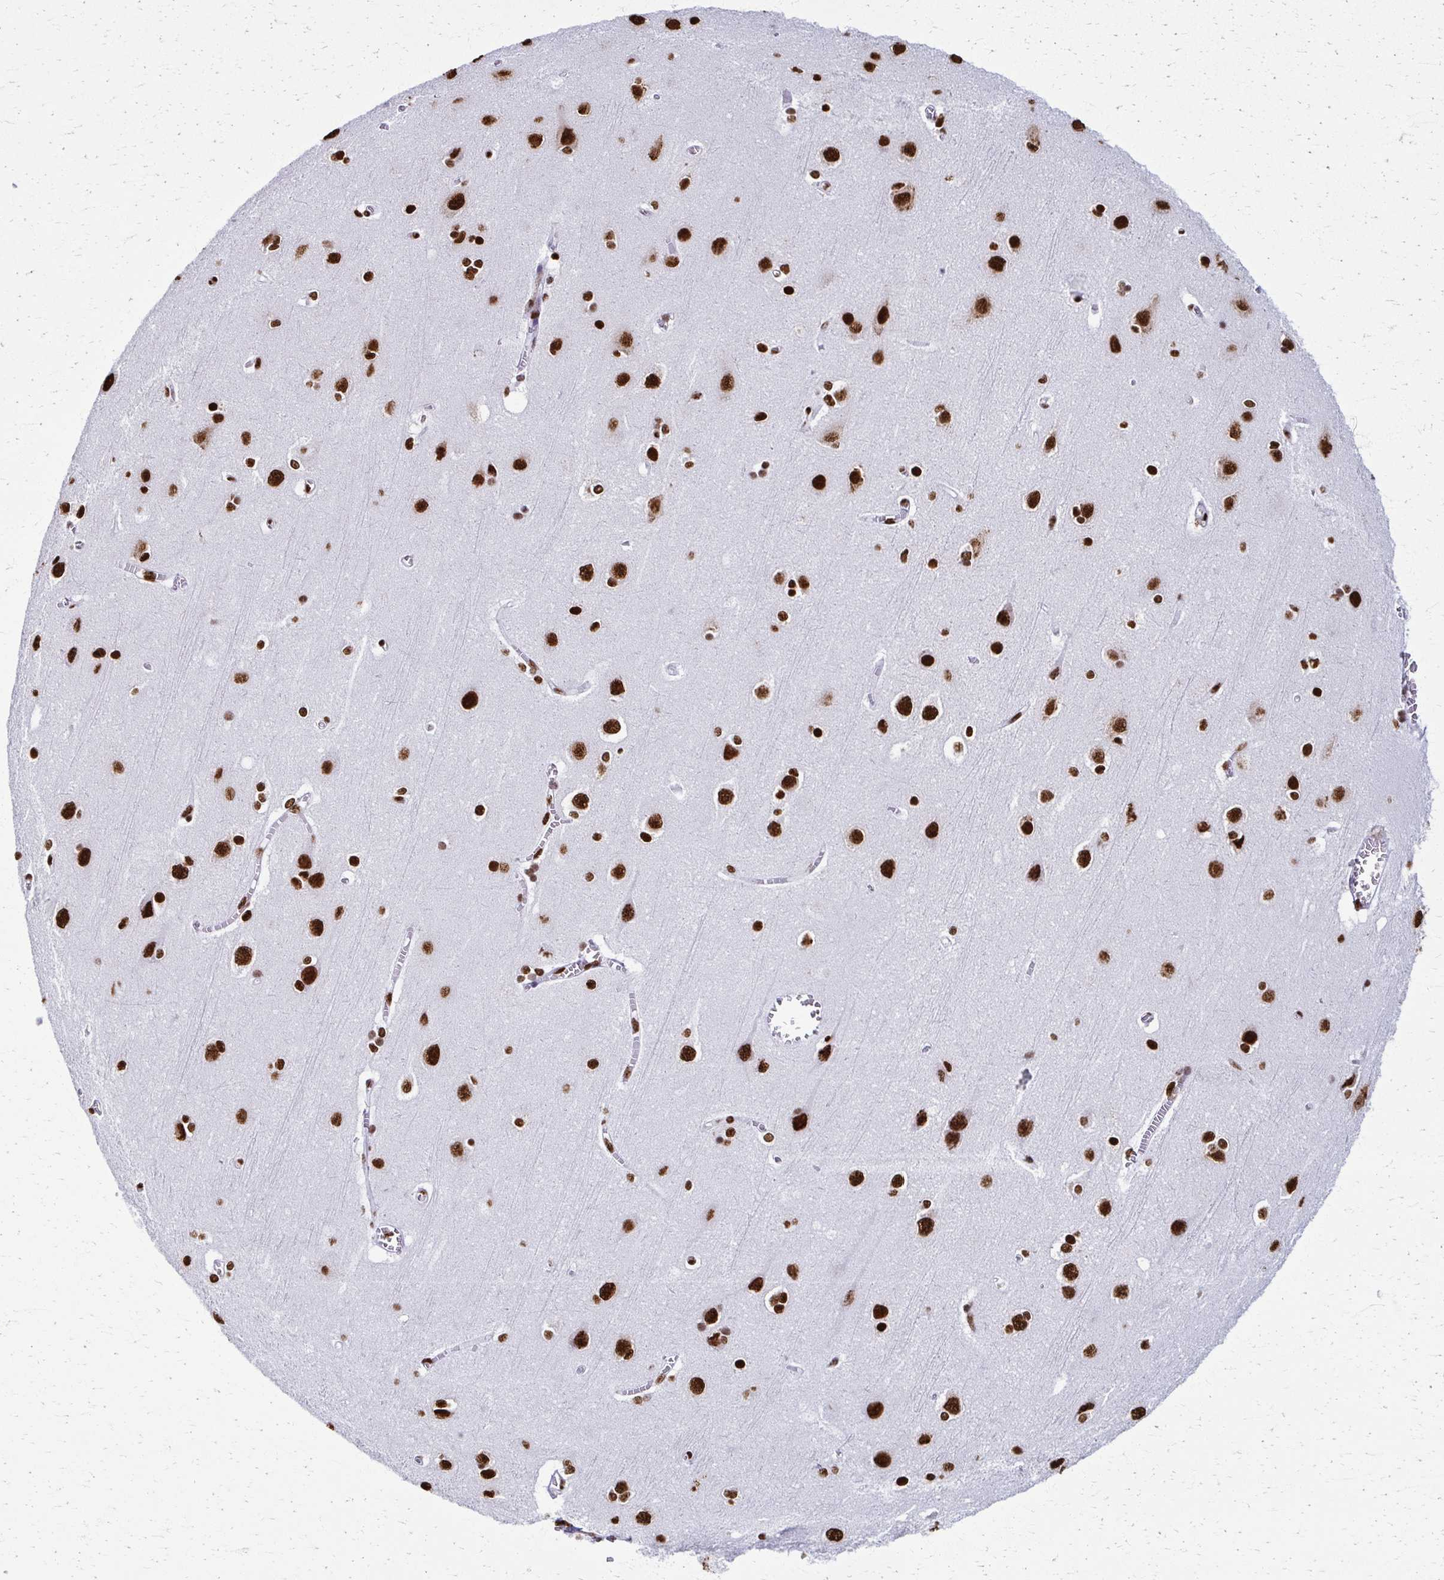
{"staining": {"intensity": "strong", "quantity": "25%-75%", "location": "nuclear"}, "tissue": "cerebral cortex", "cell_type": "Endothelial cells", "image_type": "normal", "snomed": [{"axis": "morphology", "description": "Normal tissue, NOS"}, {"axis": "topography", "description": "Cerebral cortex"}], "caption": "A brown stain highlights strong nuclear positivity of a protein in endothelial cells of unremarkable cerebral cortex.", "gene": "NONO", "patient": {"sex": "male", "age": 37}}